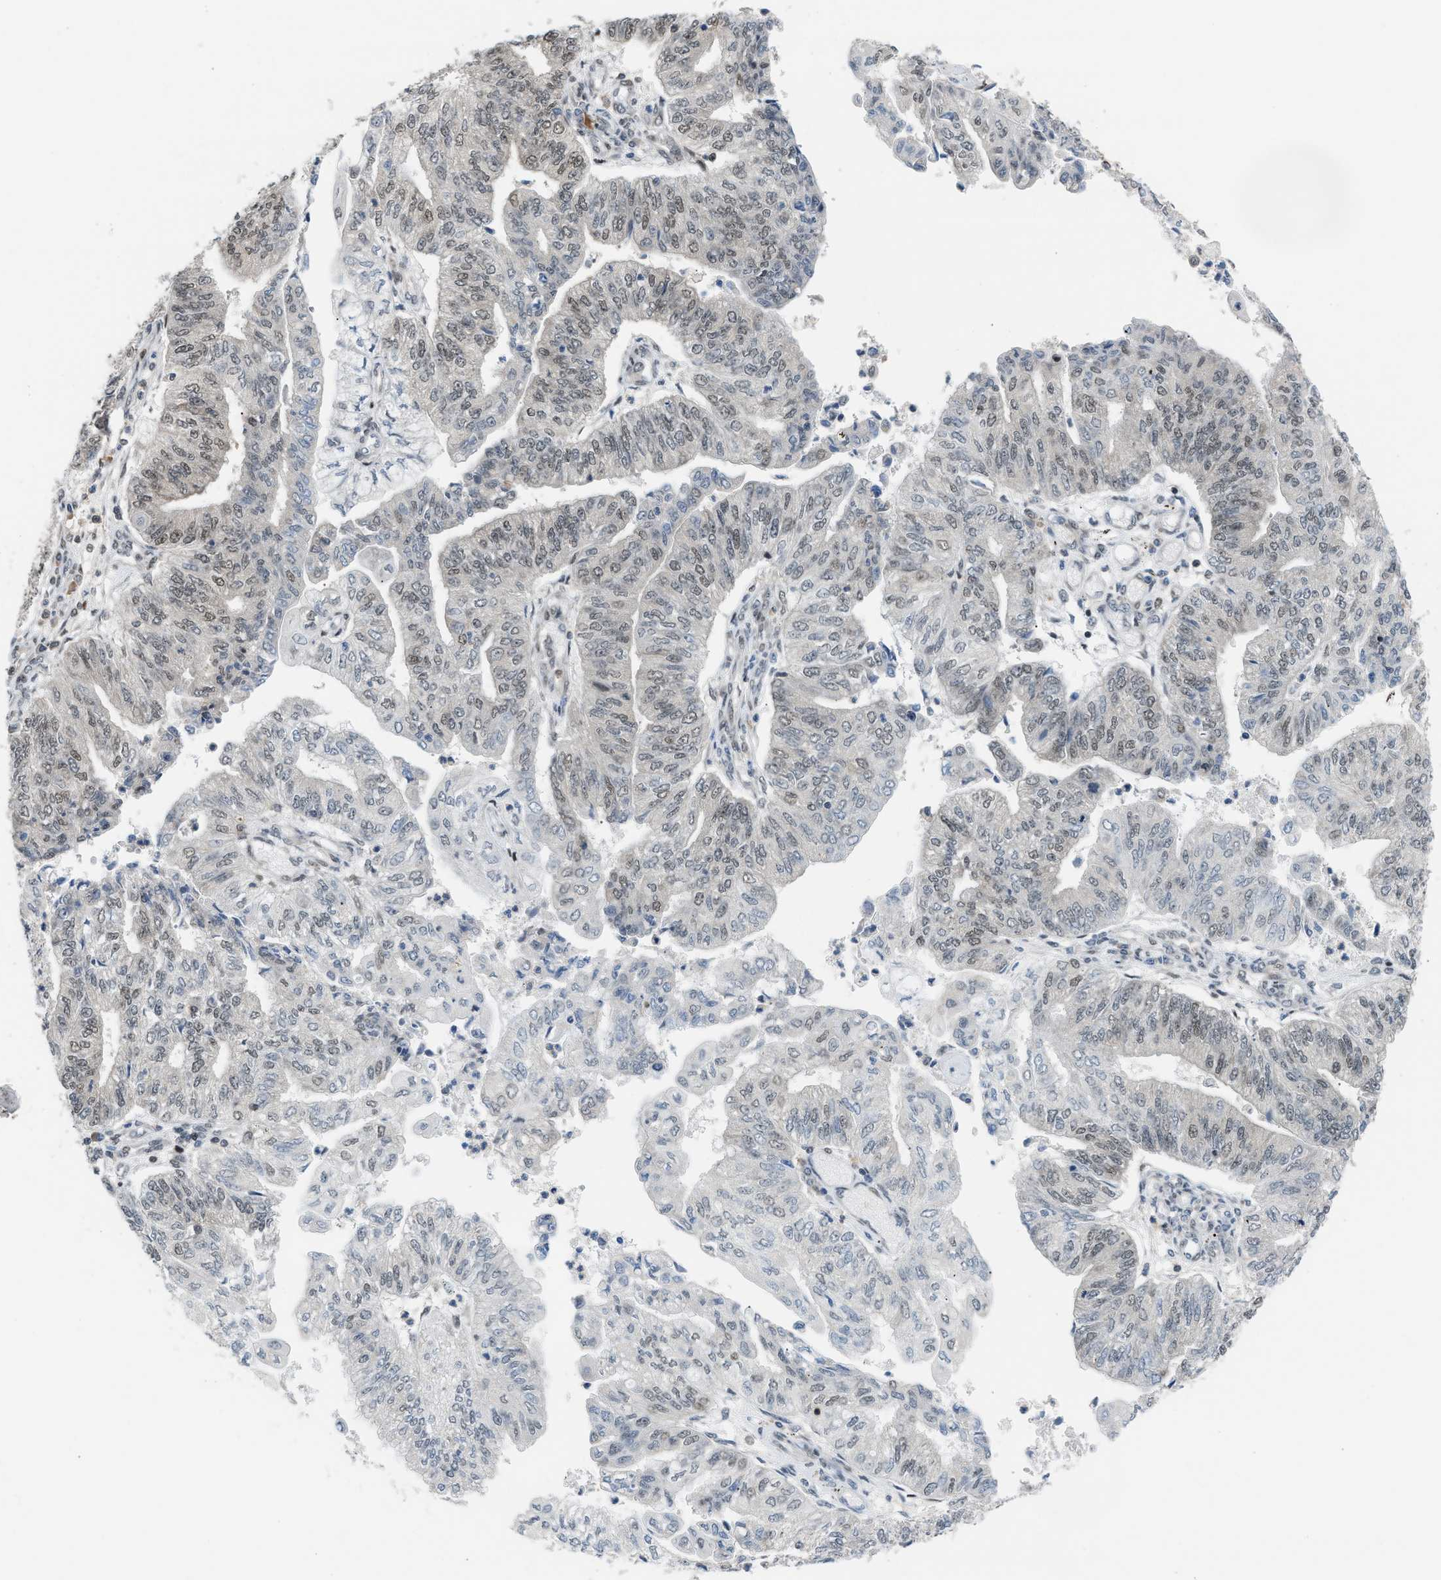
{"staining": {"intensity": "weak", "quantity": "25%-75%", "location": "nuclear"}, "tissue": "endometrial cancer", "cell_type": "Tumor cells", "image_type": "cancer", "snomed": [{"axis": "morphology", "description": "Adenocarcinoma, NOS"}, {"axis": "topography", "description": "Endometrium"}], "caption": "There is low levels of weak nuclear staining in tumor cells of endometrial adenocarcinoma, as demonstrated by immunohistochemical staining (brown color).", "gene": "SSBP2", "patient": {"sex": "female", "age": 59}}